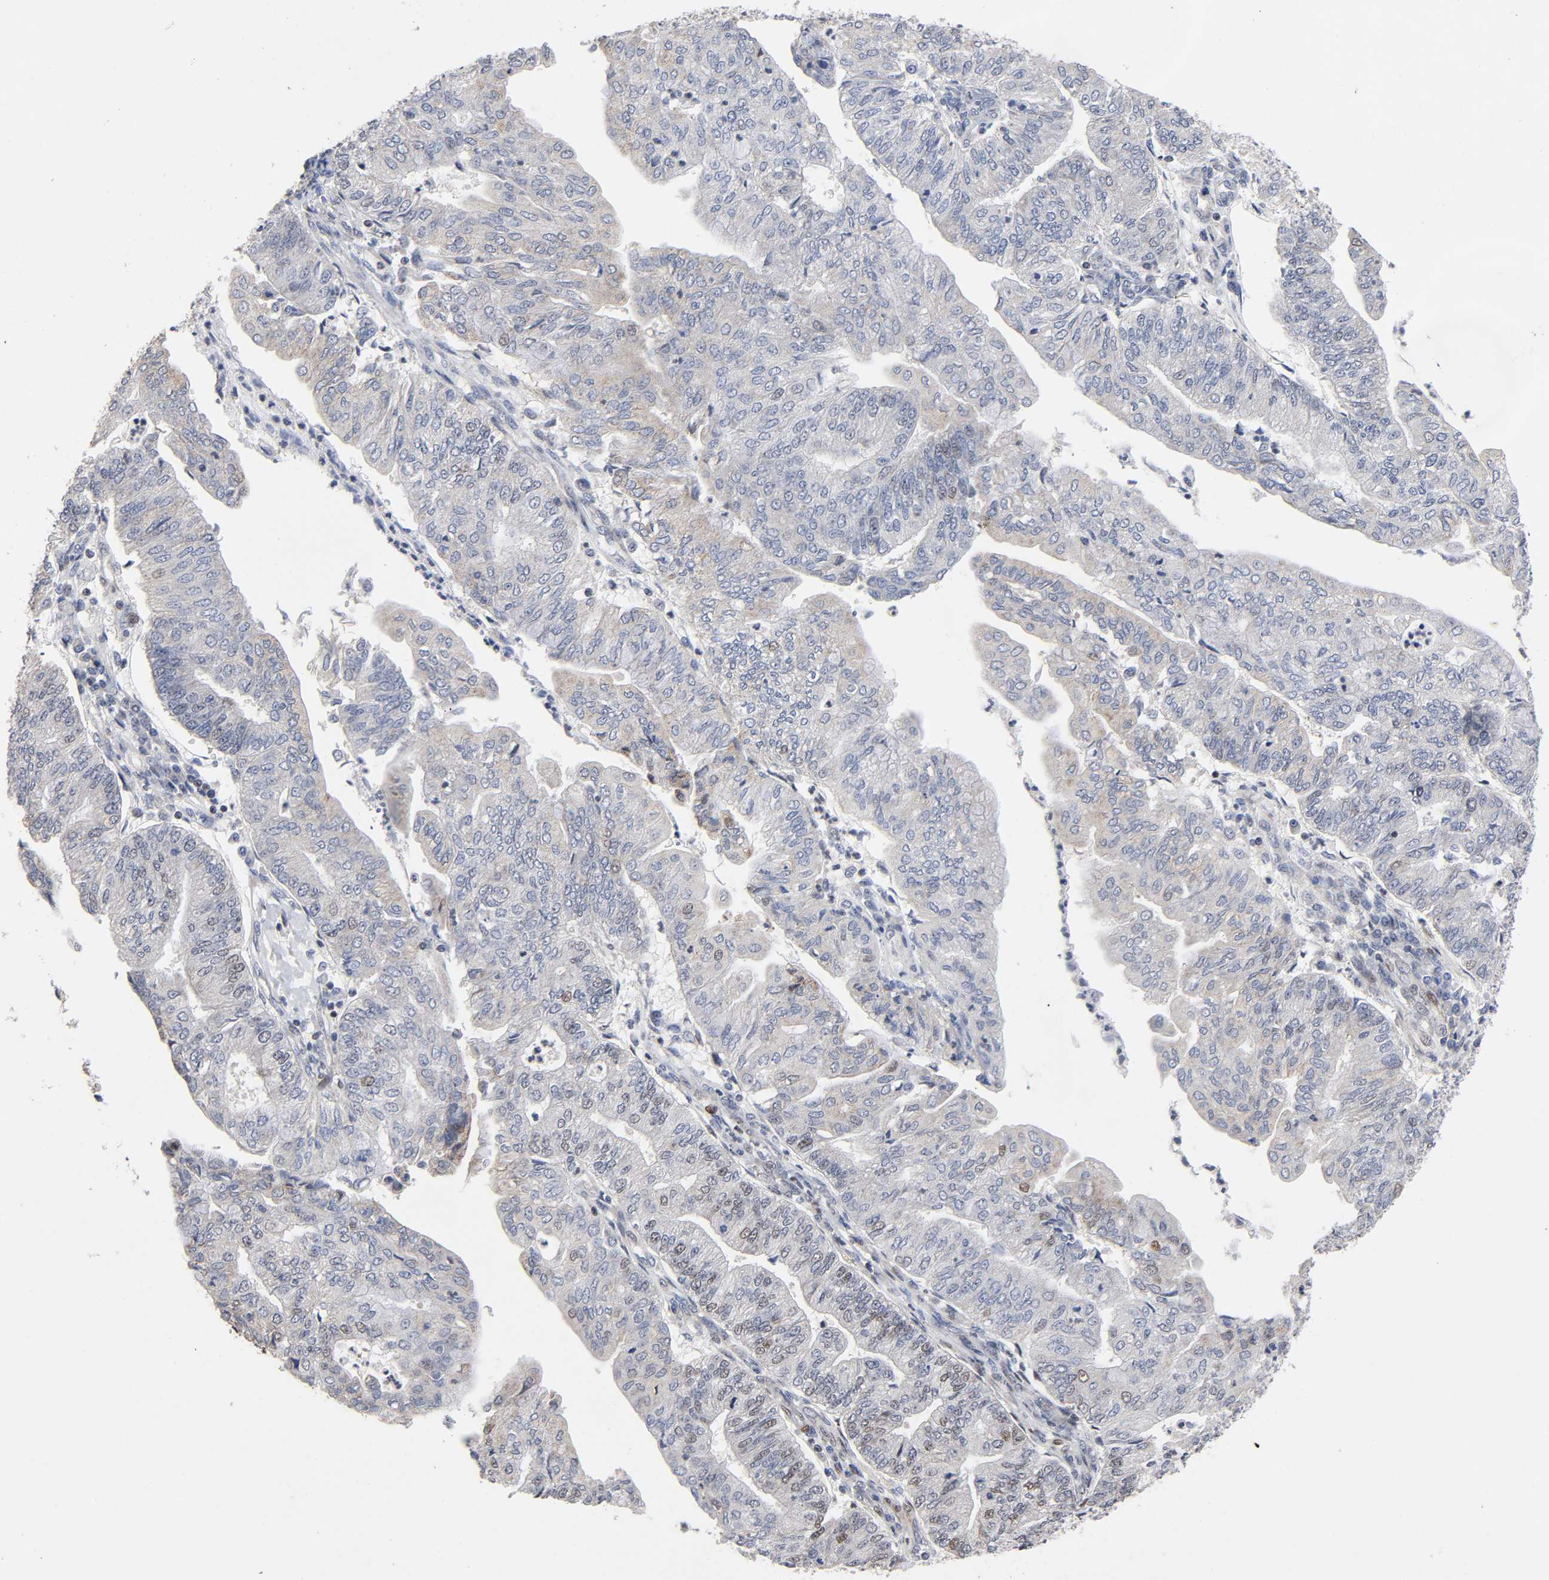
{"staining": {"intensity": "moderate", "quantity": "25%-75%", "location": "nuclear"}, "tissue": "endometrial cancer", "cell_type": "Tumor cells", "image_type": "cancer", "snomed": [{"axis": "morphology", "description": "Adenocarcinoma, NOS"}, {"axis": "topography", "description": "Endometrium"}], "caption": "Adenocarcinoma (endometrial) was stained to show a protein in brown. There is medium levels of moderate nuclear positivity in approximately 25%-75% of tumor cells. (IHC, brightfield microscopy, high magnification).", "gene": "STK38", "patient": {"sex": "female", "age": 59}}